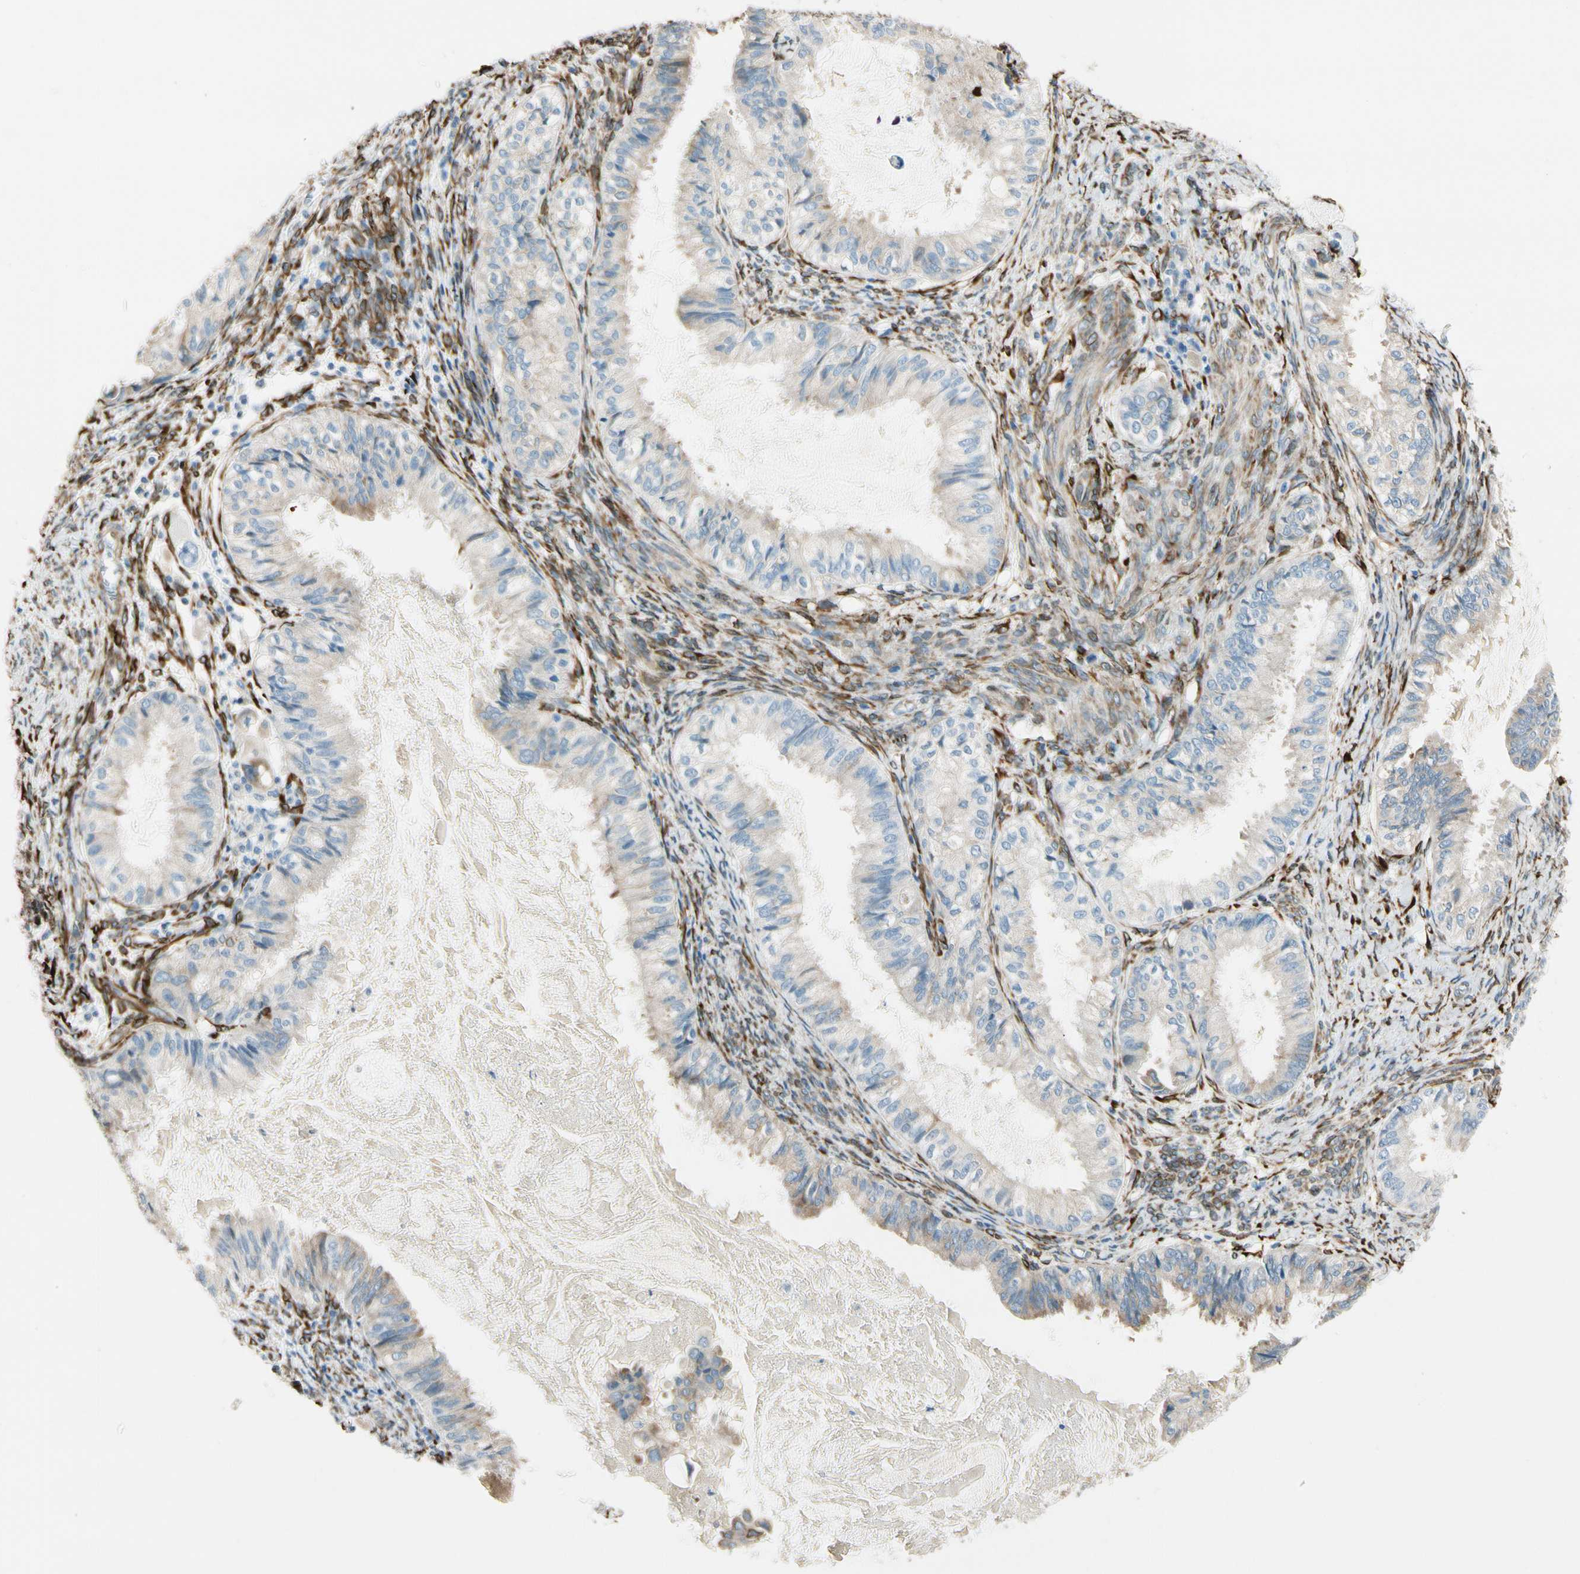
{"staining": {"intensity": "weak", "quantity": "<25%", "location": "cytoplasmic/membranous"}, "tissue": "cervical cancer", "cell_type": "Tumor cells", "image_type": "cancer", "snomed": [{"axis": "morphology", "description": "Normal tissue, NOS"}, {"axis": "morphology", "description": "Adenocarcinoma, NOS"}, {"axis": "topography", "description": "Cervix"}, {"axis": "topography", "description": "Endometrium"}], "caption": "This is an IHC photomicrograph of human cervical cancer (adenocarcinoma). There is no expression in tumor cells.", "gene": "FKBP7", "patient": {"sex": "female", "age": 86}}